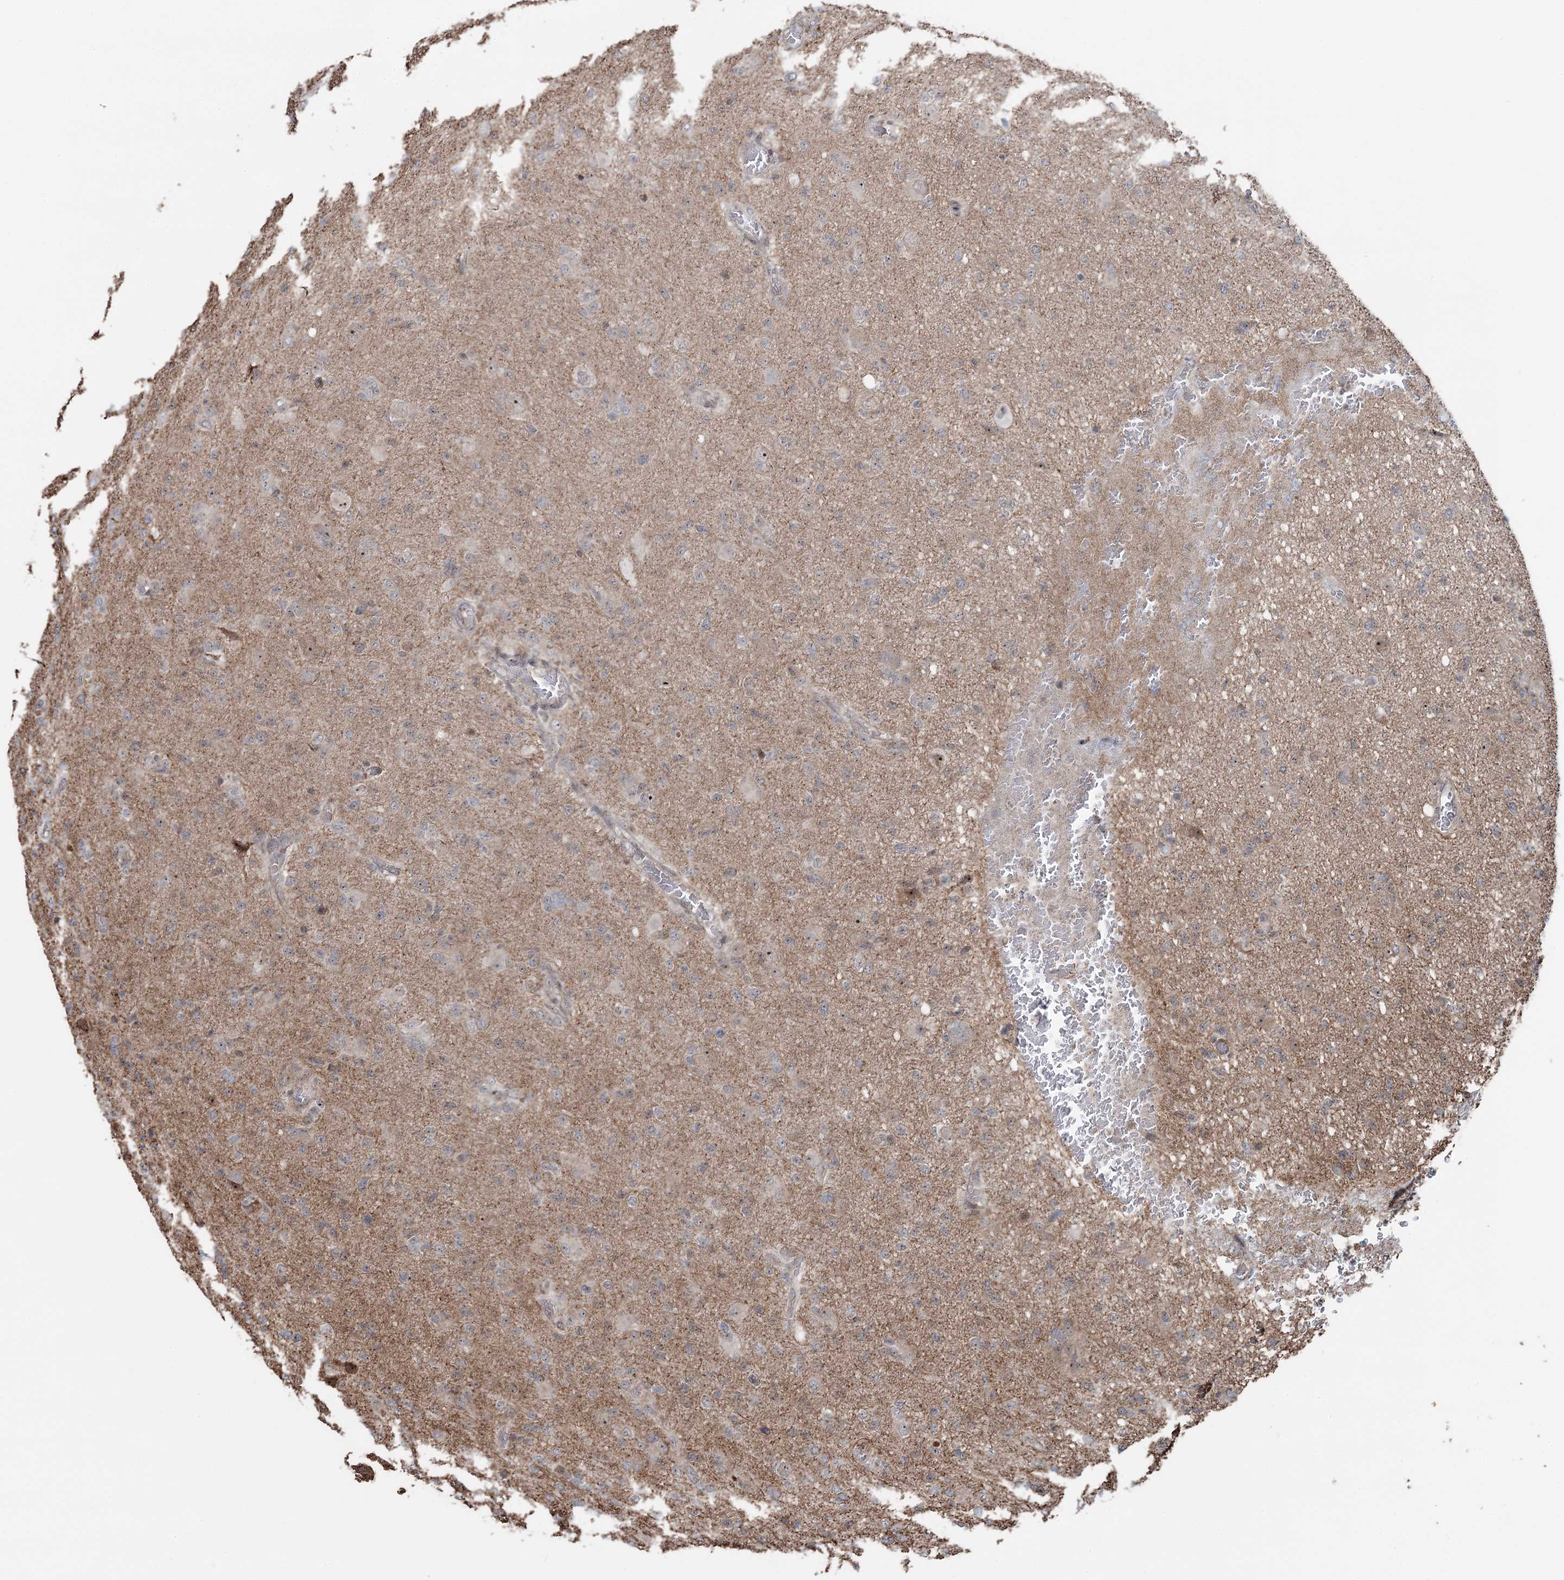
{"staining": {"intensity": "negative", "quantity": "none", "location": "none"}, "tissue": "glioma", "cell_type": "Tumor cells", "image_type": "cancer", "snomed": [{"axis": "morphology", "description": "Glioma, malignant, High grade"}, {"axis": "topography", "description": "Brain"}], "caption": "Human malignant glioma (high-grade) stained for a protein using immunohistochemistry (IHC) shows no positivity in tumor cells.", "gene": "STEEP1", "patient": {"sex": "female", "age": 57}}